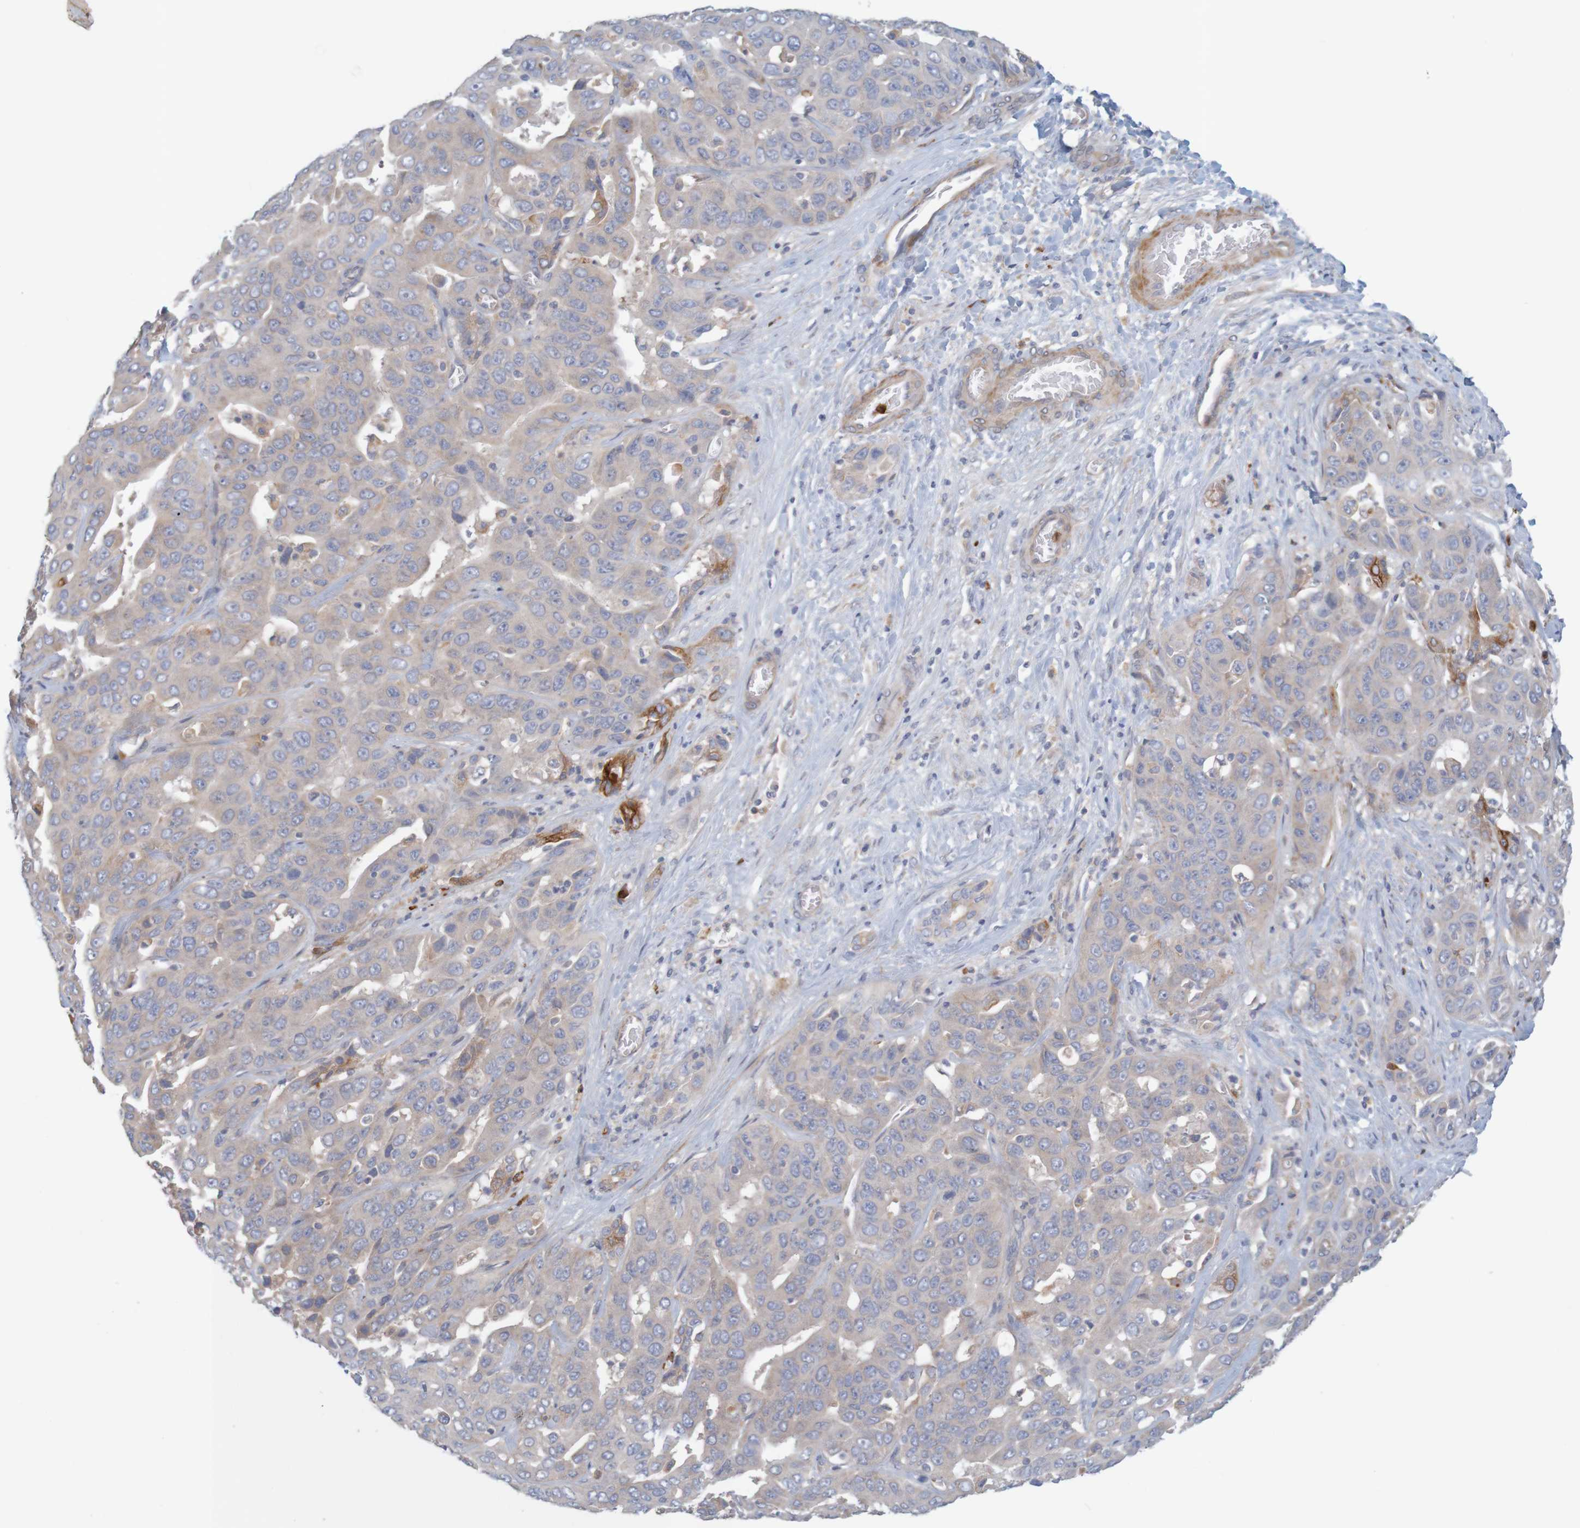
{"staining": {"intensity": "weak", "quantity": "<25%", "location": "cytoplasmic/membranous"}, "tissue": "liver cancer", "cell_type": "Tumor cells", "image_type": "cancer", "snomed": [{"axis": "morphology", "description": "Cholangiocarcinoma"}, {"axis": "topography", "description": "Liver"}], "caption": "Liver cancer (cholangiocarcinoma) was stained to show a protein in brown. There is no significant expression in tumor cells. Brightfield microscopy of immunohistochemistry (IHC) stained with DAB (3,3'-diaminobenzidine) (brown) and hematoxylin (blue), captured at high magnification.", "gene": "KRT23", "patient": {"sex": "female", "age": 52}}